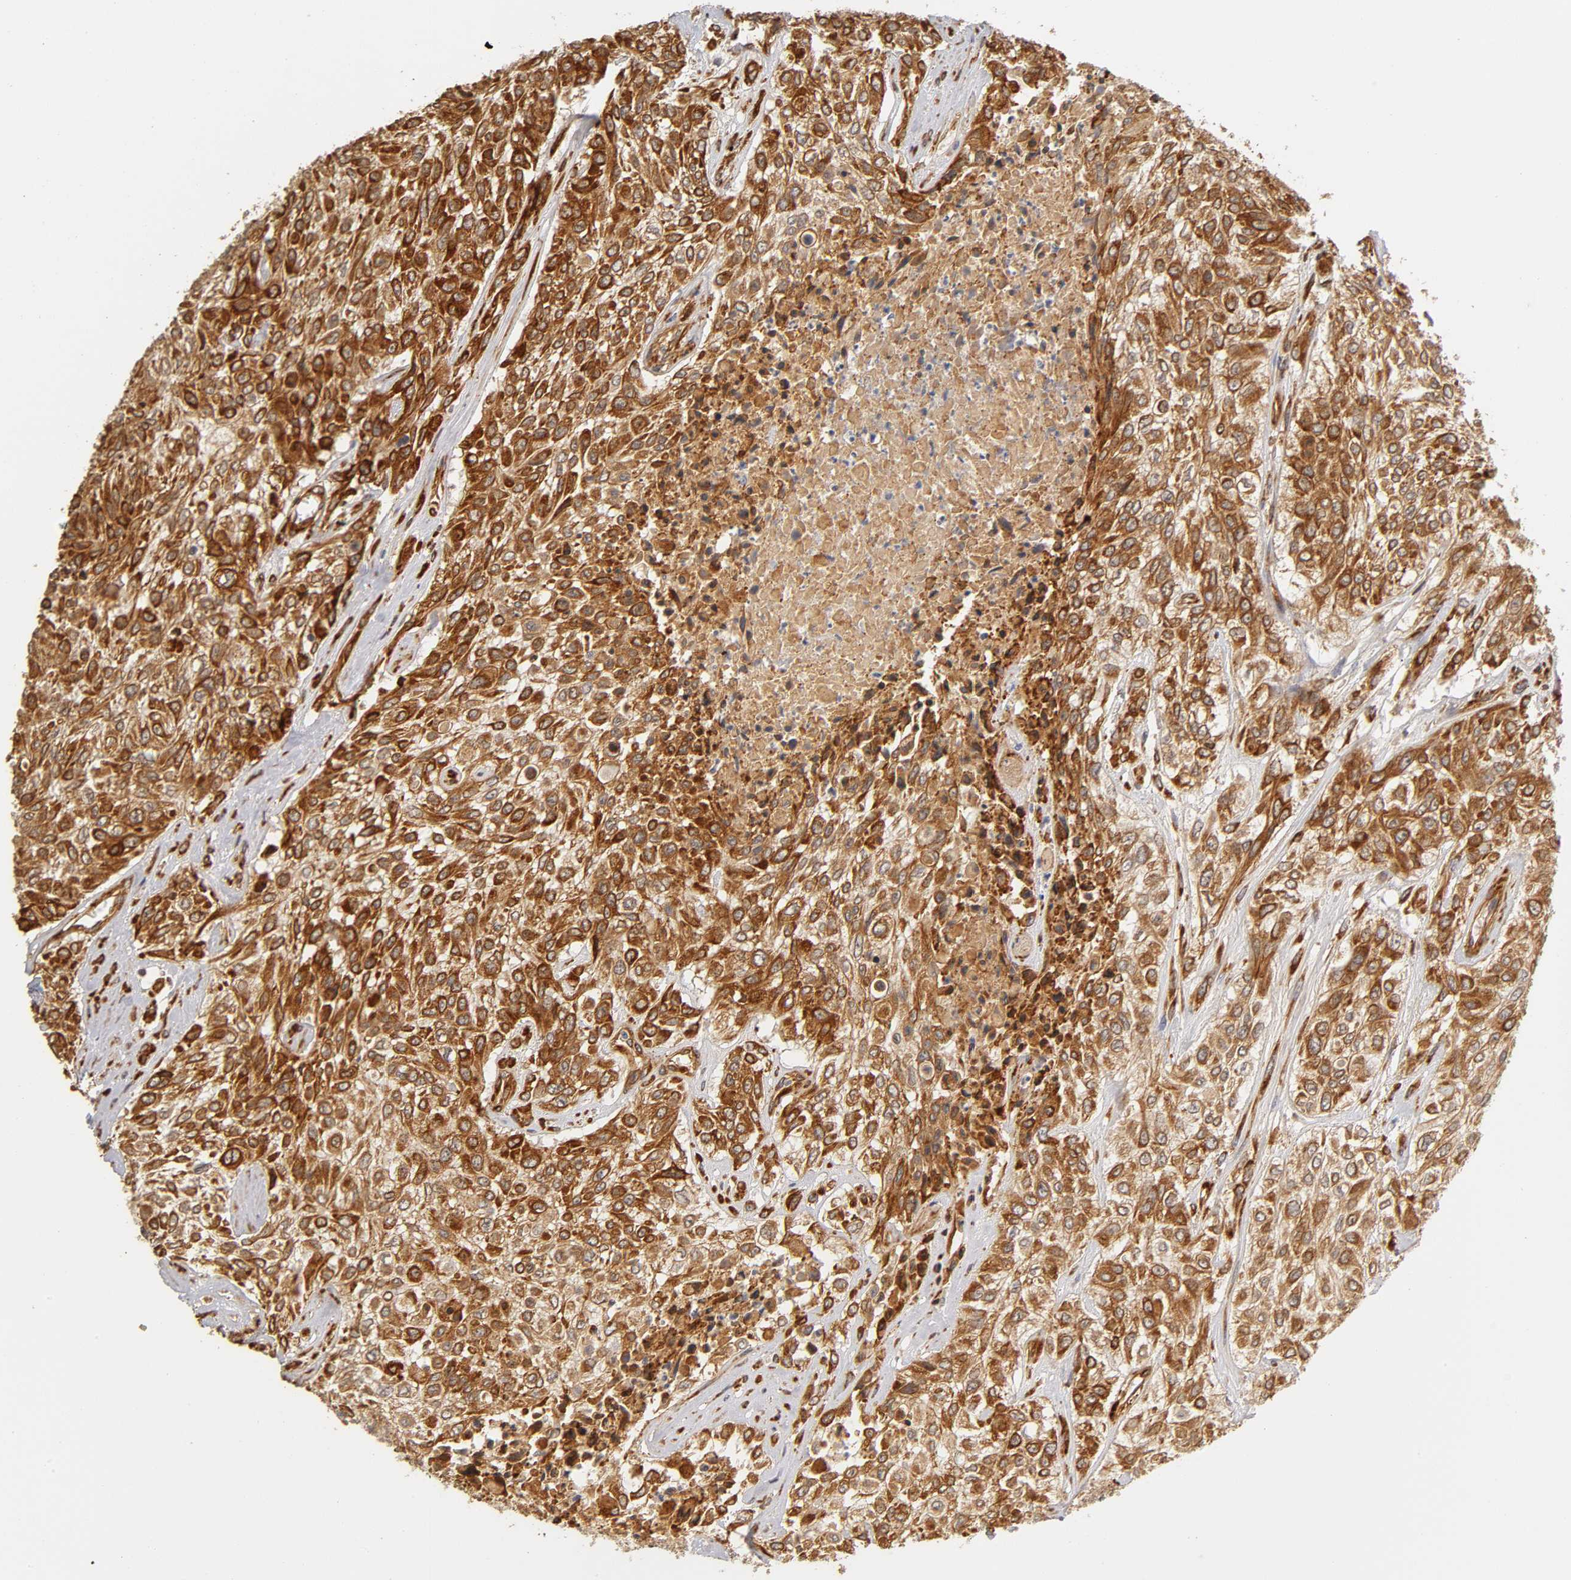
{"staining": {"intensity": "strong", "quantity": ">75%", "location": "cytoplasmic/membranous"}, "tissue": "urothelial cancer", "cell_type": "Tumor cells", "image_type": "cancer", "snomed": [{"axis": "morphology", "description": "Urothelial carcinoma, High grade"}, {"axis": "topography", "description": "Urinary bladder"}], "caption": "Urothelial cancer tissue displays strong cytoplasmic/membranous staining in approximately >75% of tumor cells", "gene": "LAMB1", "patient": {"sex": "male", "age": 57}}